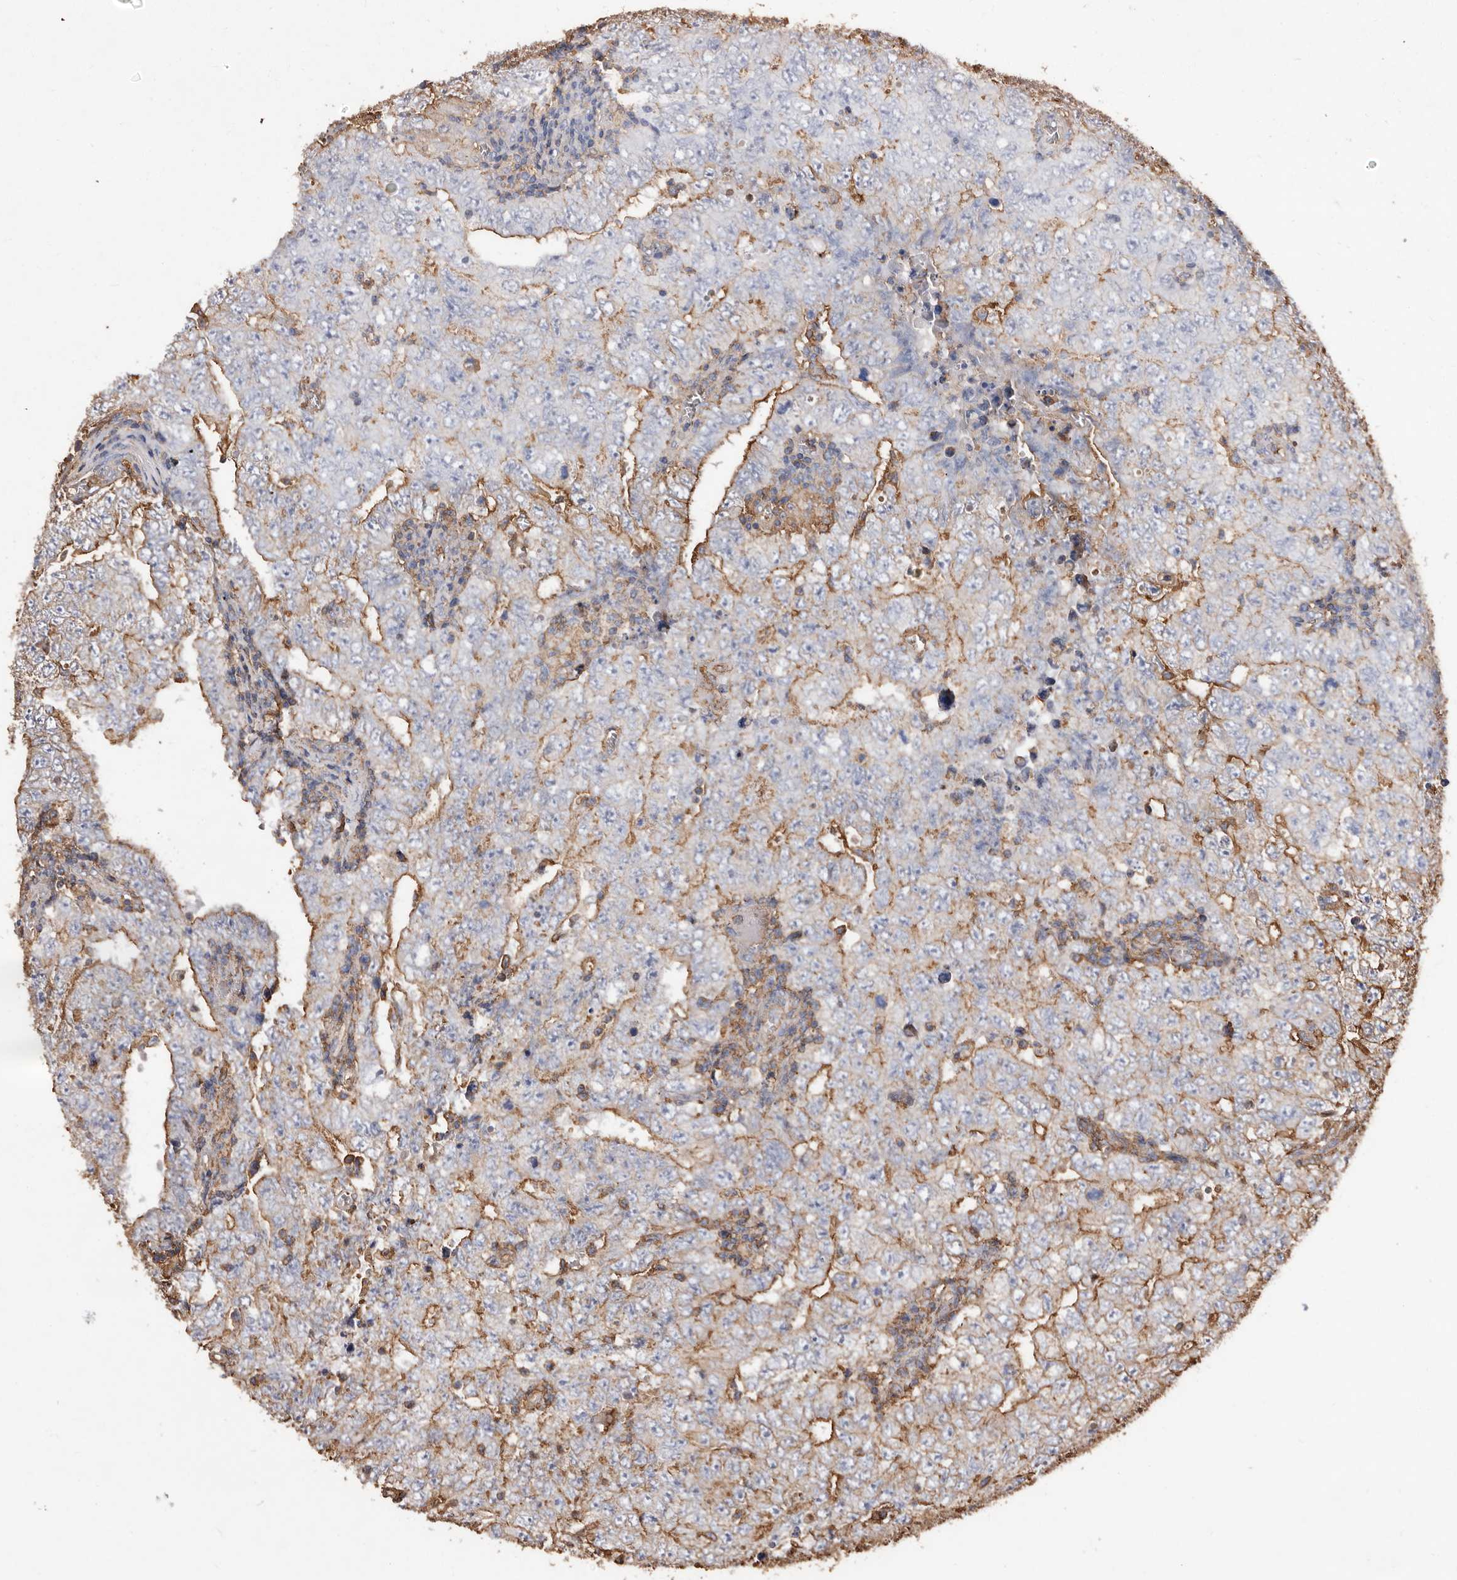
{"staining": {"intensity": "moderate", "quantity": "25%-75%", "location": "cytoplasmic/membranous"}, "tissue": "testis cancer", "cell_type": "Tumor cells", "image_type": "cancer", "snomed": [{"axis": "morphology", "description": "Carcinoma, Embryonal, NOS"}, {"axis": "topography", "description": "Testis"}], "caption": "The micrograph reveals a brown stain indicating the presence of a protein in the cytoplasmic/membranous of tumor cells in testis embryonal carcinoma.", "gene": "COQ8B", "patient": {"sex": "male", "age": 26}}